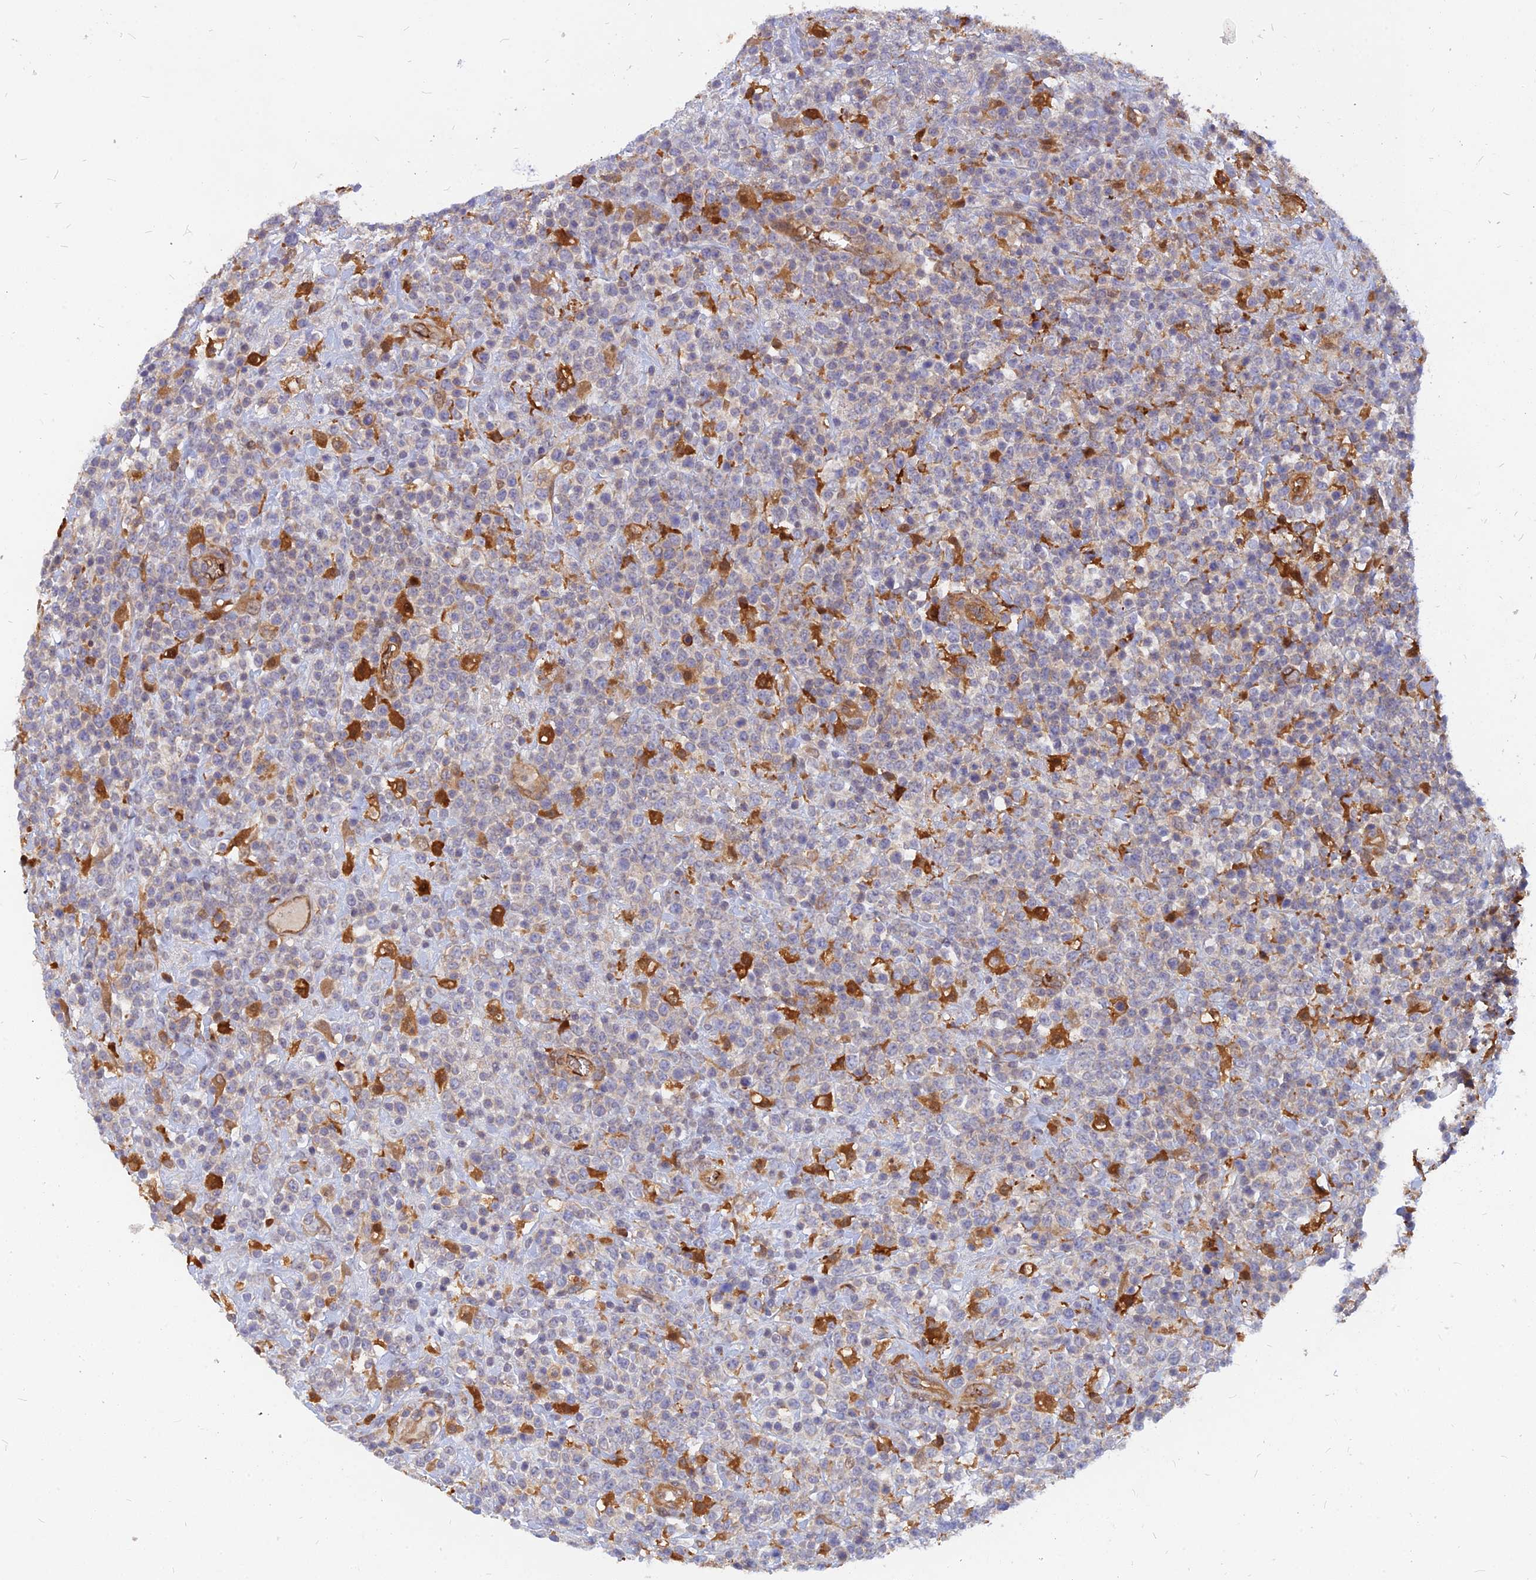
{"staining": {"intensity": "strong", "quantity": "<25%", "location": "cytoplasmic/membranous"}, "tissue": "lymphoma", "cell_type": "Tumor cells", "image_type": "cancer", "snomed": [{"axis": "morphology", "description": "Malignant lymphoma, non-Hodgkin's type, High grade"}, {"axis": "topography", "description": "Colon"}], "caption": "Protein expression by immunohistochemistry demonstrates strong cytoplasmic/membranous staining in about <25% of tumor cells in lymphoma. (Brightfield microscopy of DAB IHC at high magnification).", "gene": "ARL2BP", "patient": {"sex": "female", "age": 53}}